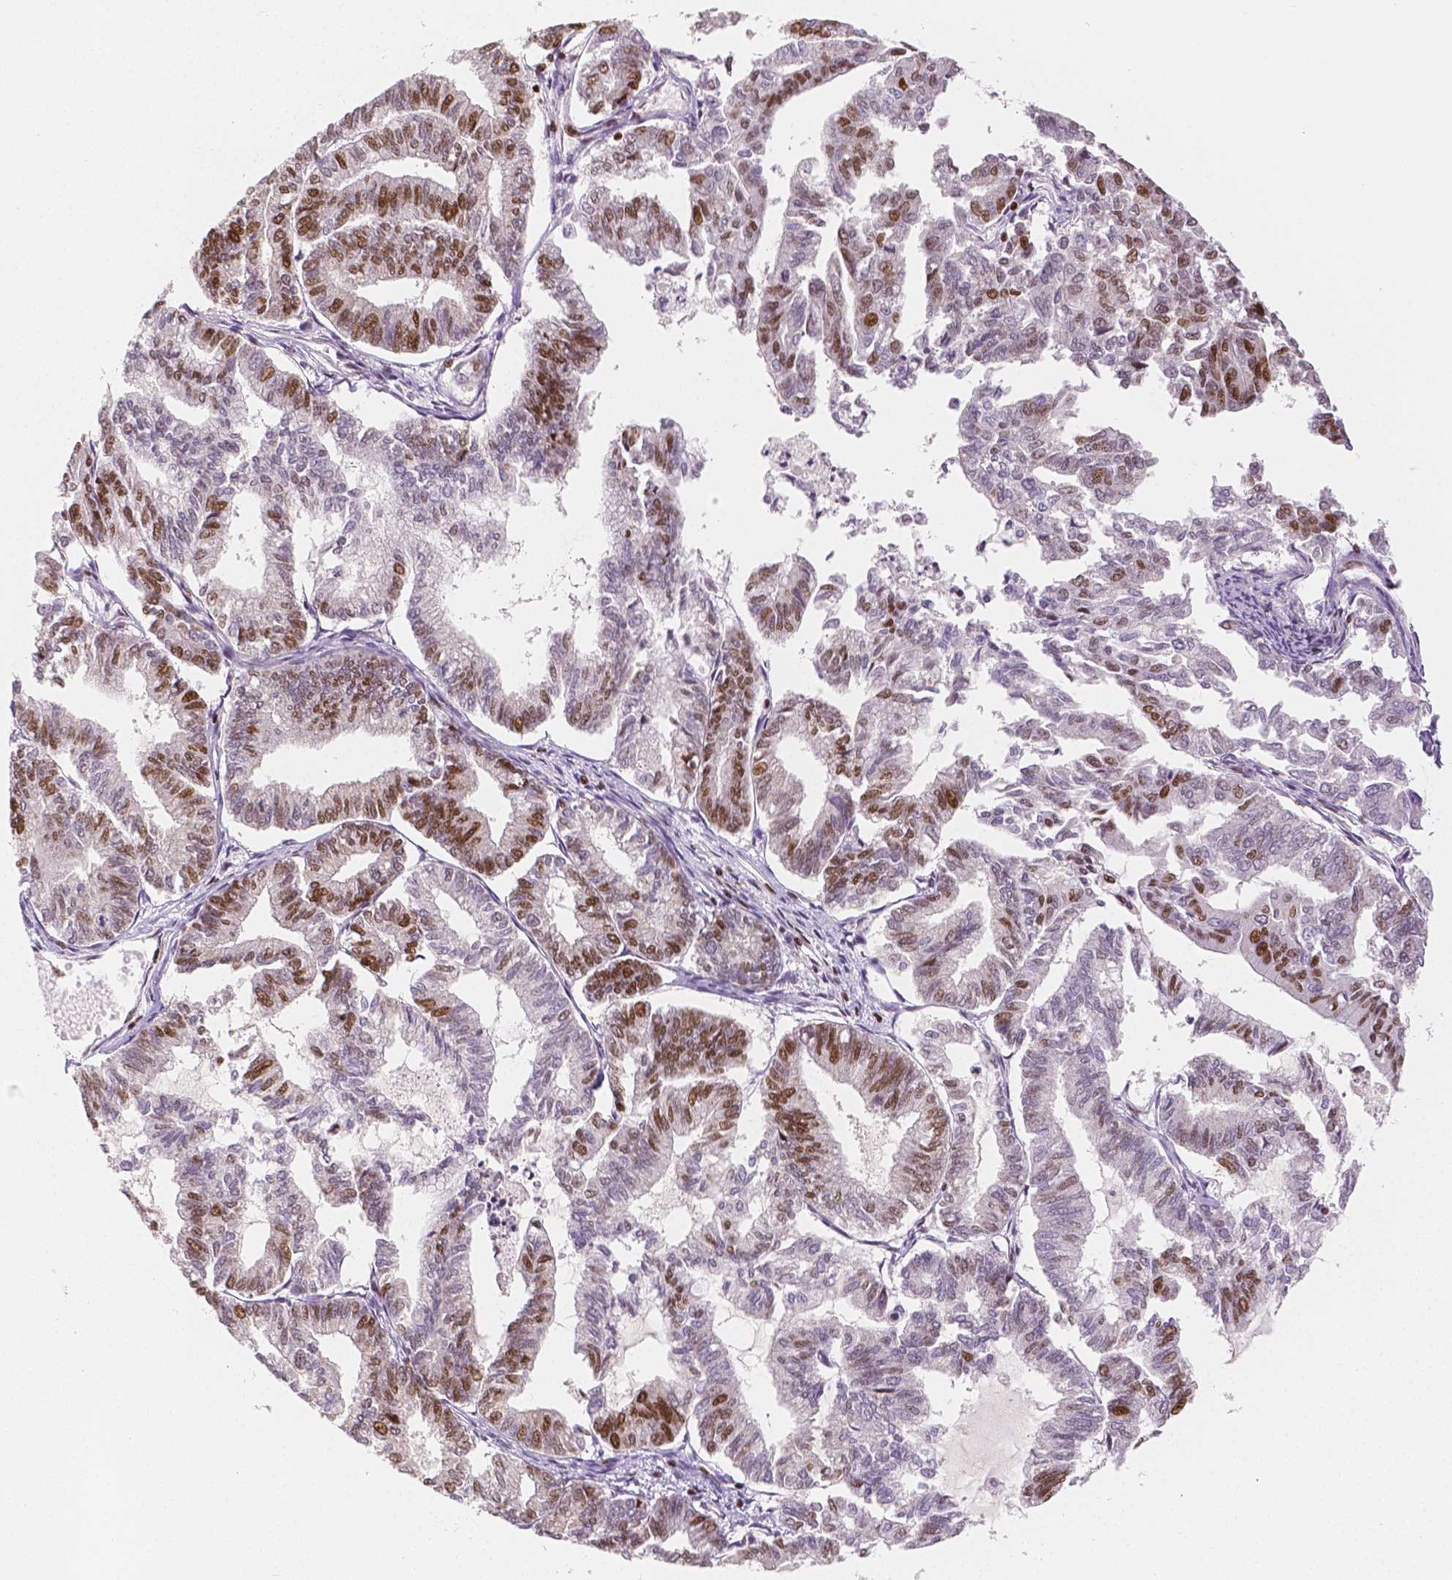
{"staining": {"intensity": "moderate", "quantity": "25%-75%", "location": "nuclear"}, "tissue": "endometrial cancer", "cell_type": "Tumor cells", "image_type": "cancer", "snomed": [{"axis": "morphology", "description": "Adenocarcinoma, NOS"}, {"axis": "topography", "description": "Endometrium"}], "caption": "IHC of endometrial cancer (adenocarcinoma) demonstrates medium levels of moderate nuclear staining in approximately 25%-75% of tumor cells.", "gene": "HDAC1", "patient": {"sex": "female", "age": 79}}